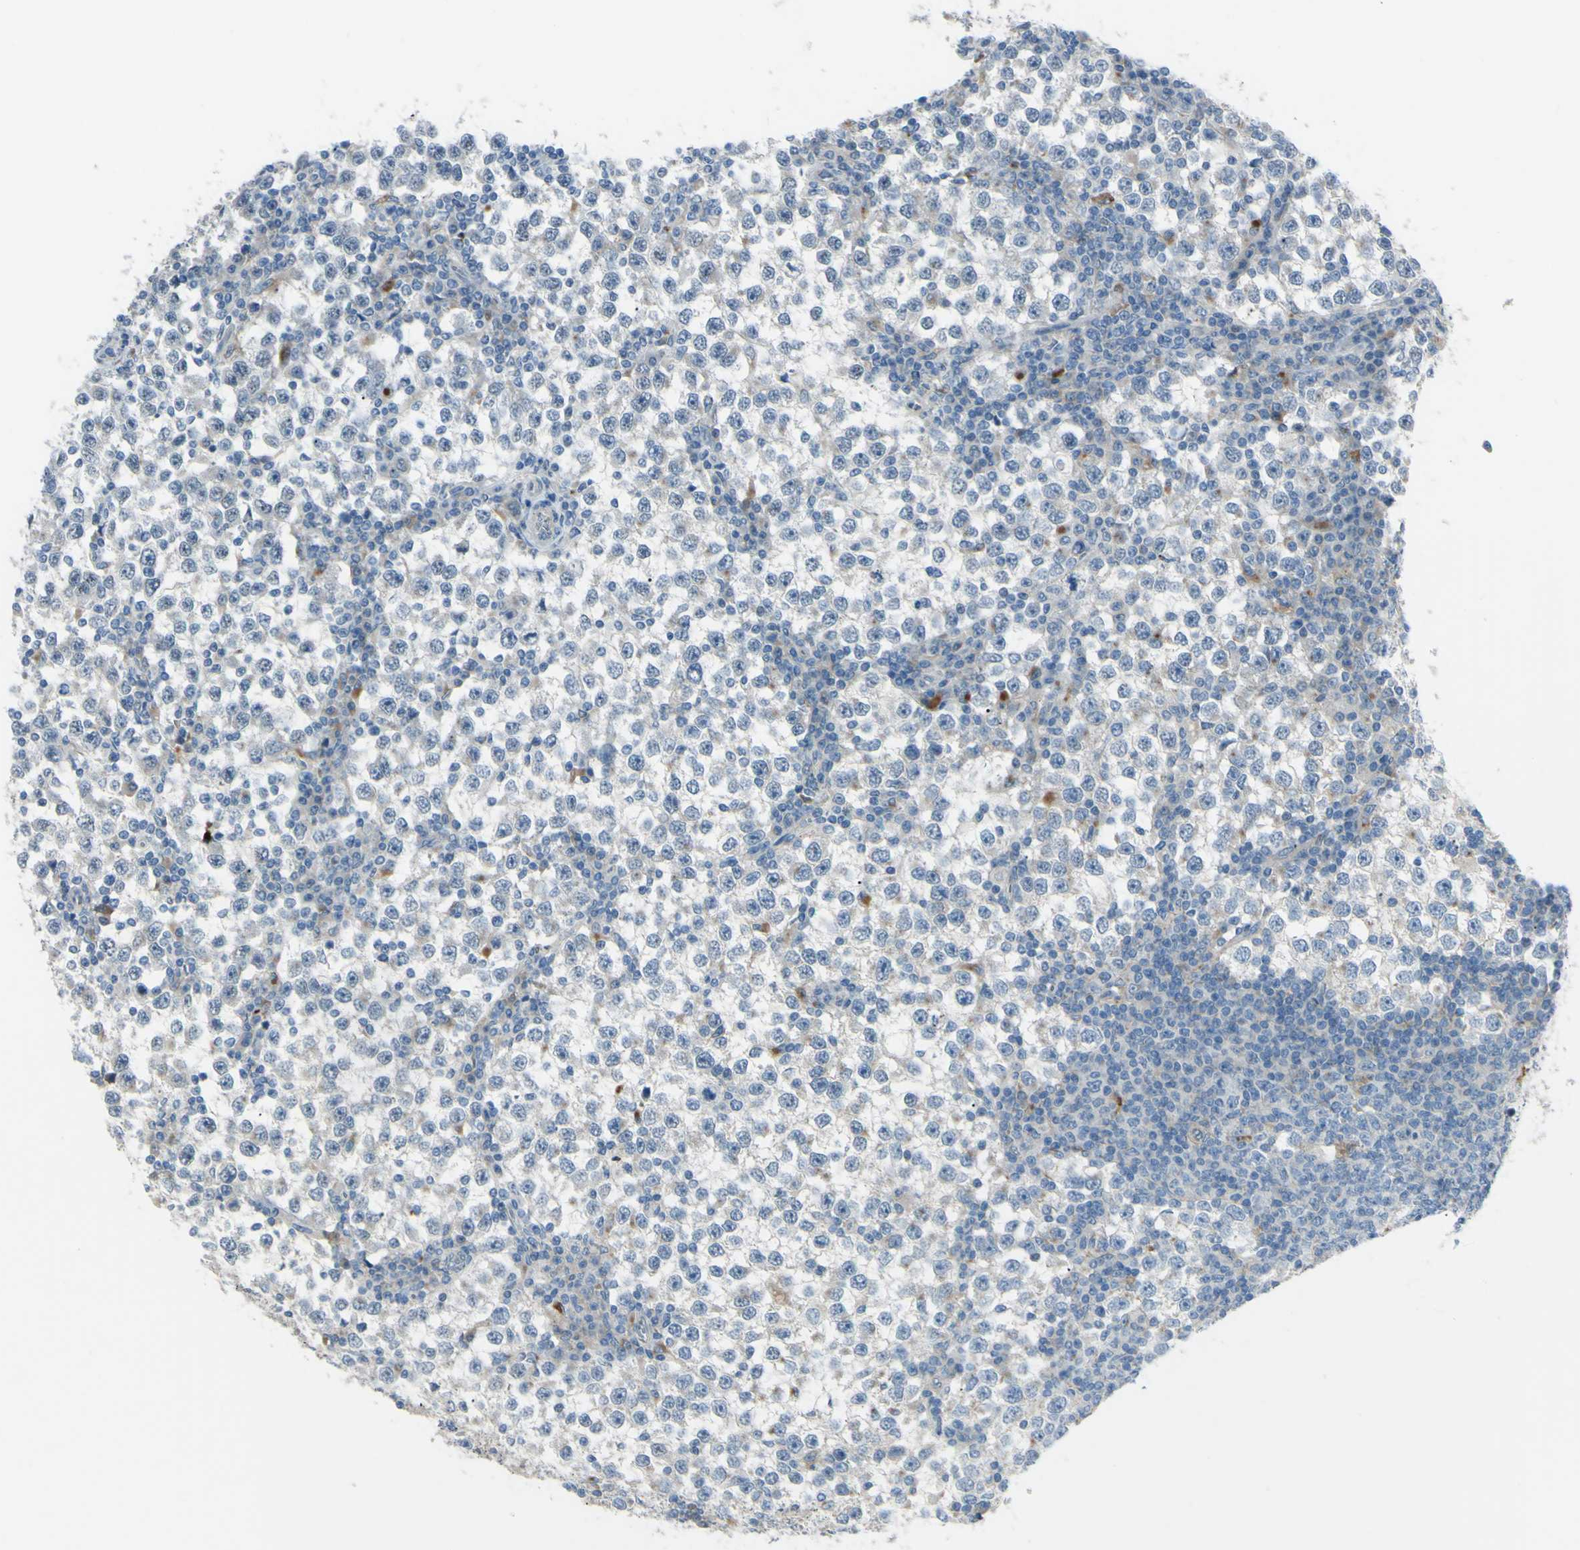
{"staining": {"intensity": "moderate", "quantity": "<25%", "location": "cytoplasmic/membranous"}, "tissue": "testis cancer", "cell_type": "Tumor cells", "image_type": "cancer", "snomed": [{"axis": "morphology", "description": "Seminoma, NOS"}, {"axis": "topography", "description": "Testis"}], "caption": "Moderate cytoplasmic/membranous staining for a protein is seen in about <25% of tumor cells of testis cancer using immunohistochemistry (IHC).", "gene": "LMTK2", "patient": {"sex": "male", "age": 65}}